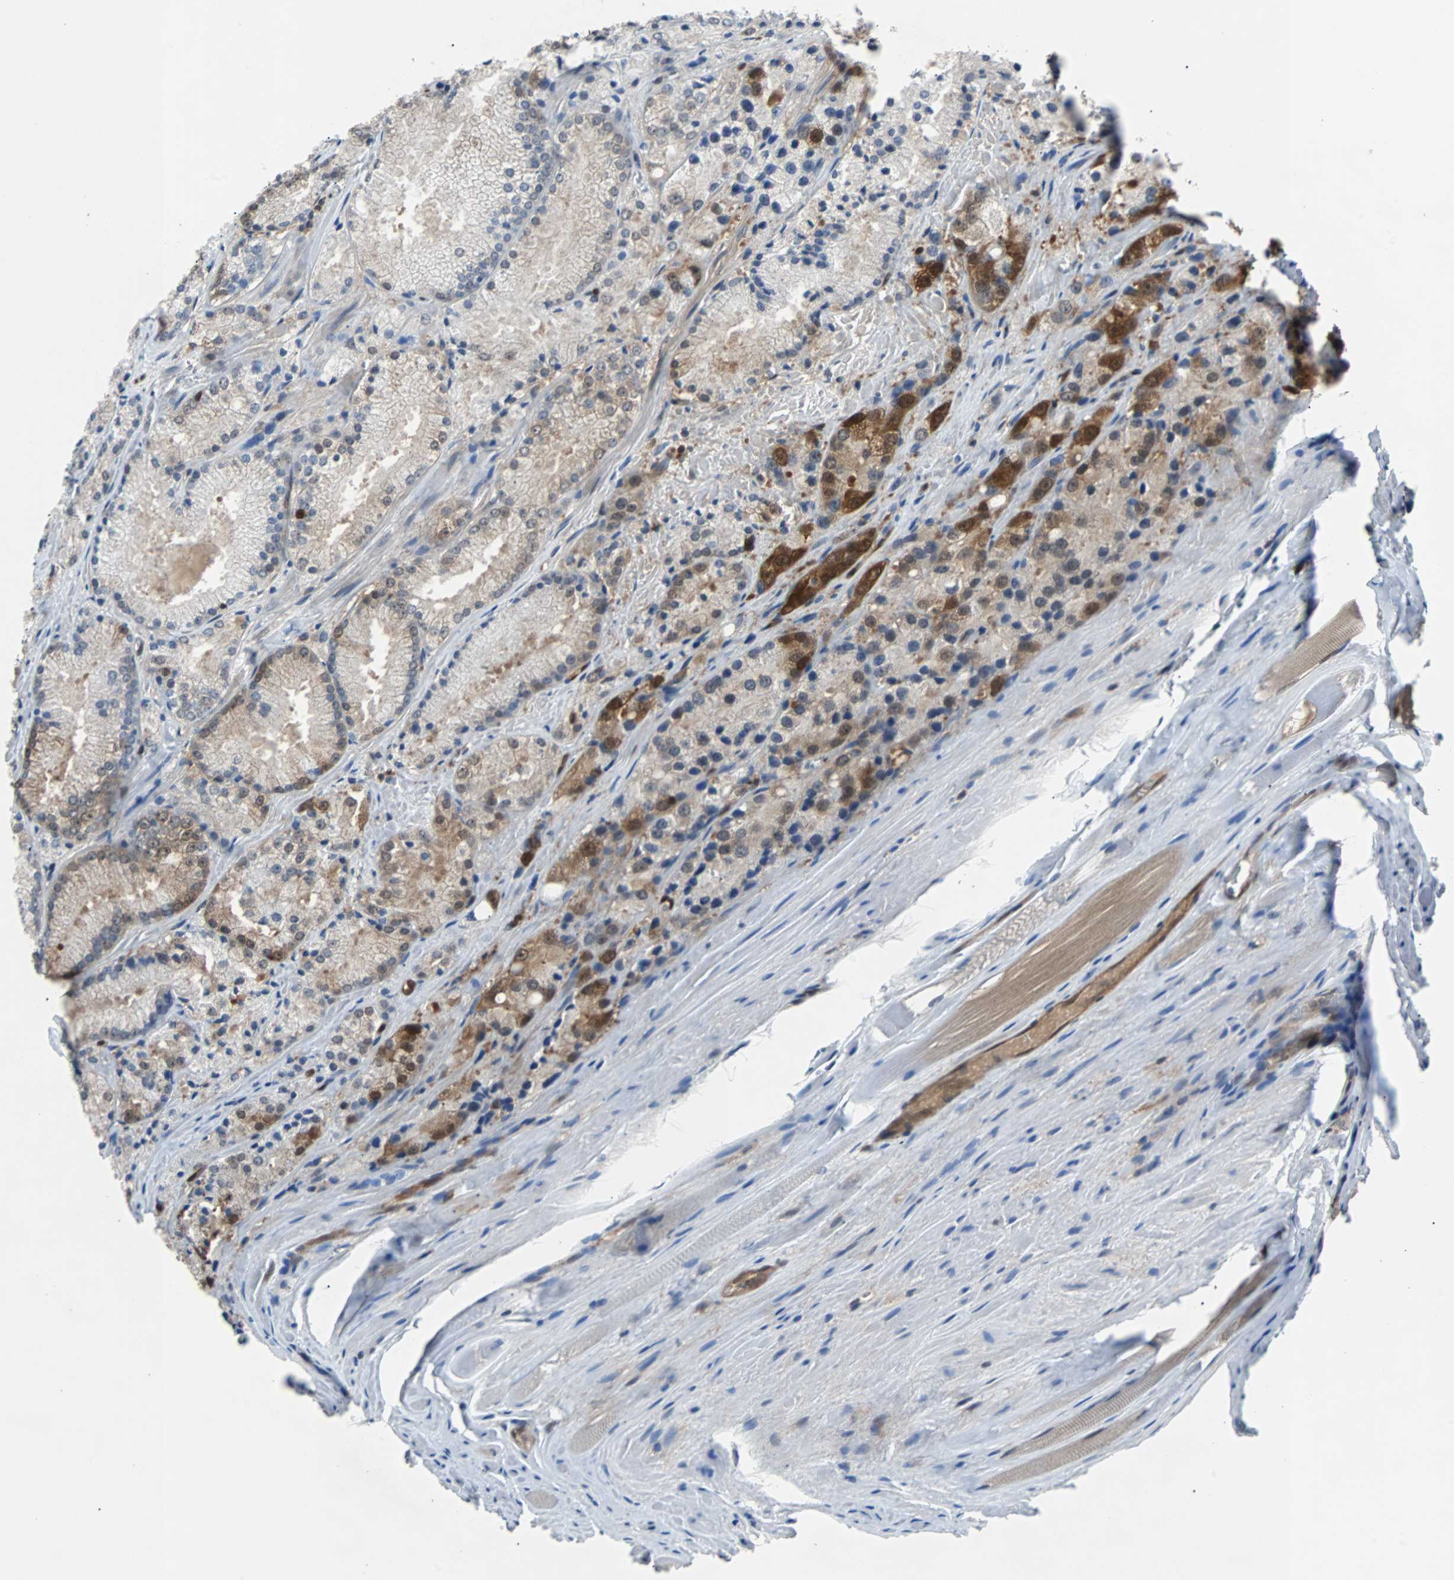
{"staining": {"intensity": "moderate", "quantity": "25%-75%", "location": "cytoplasmic/membranous,nuclear"}, "tissue": "prostate cancer", "cell_type": "Tumor cells", "image_type": "cancer", "snomed": [{"axis": "morphology", "description": "Adenocarcinoma, Low grade"}, {"axis": "topography", "description": "Prostate"}], "caption": "Moderate cytoplasmic/membranous and nuclear staining for a protein is appreciated in approximately 25%-75% of tumor cells of prostate cancer using immunohistochemistry (IHC).", "gene": "MAP2K6", "patient": {"sex": "male", "age": 64}}